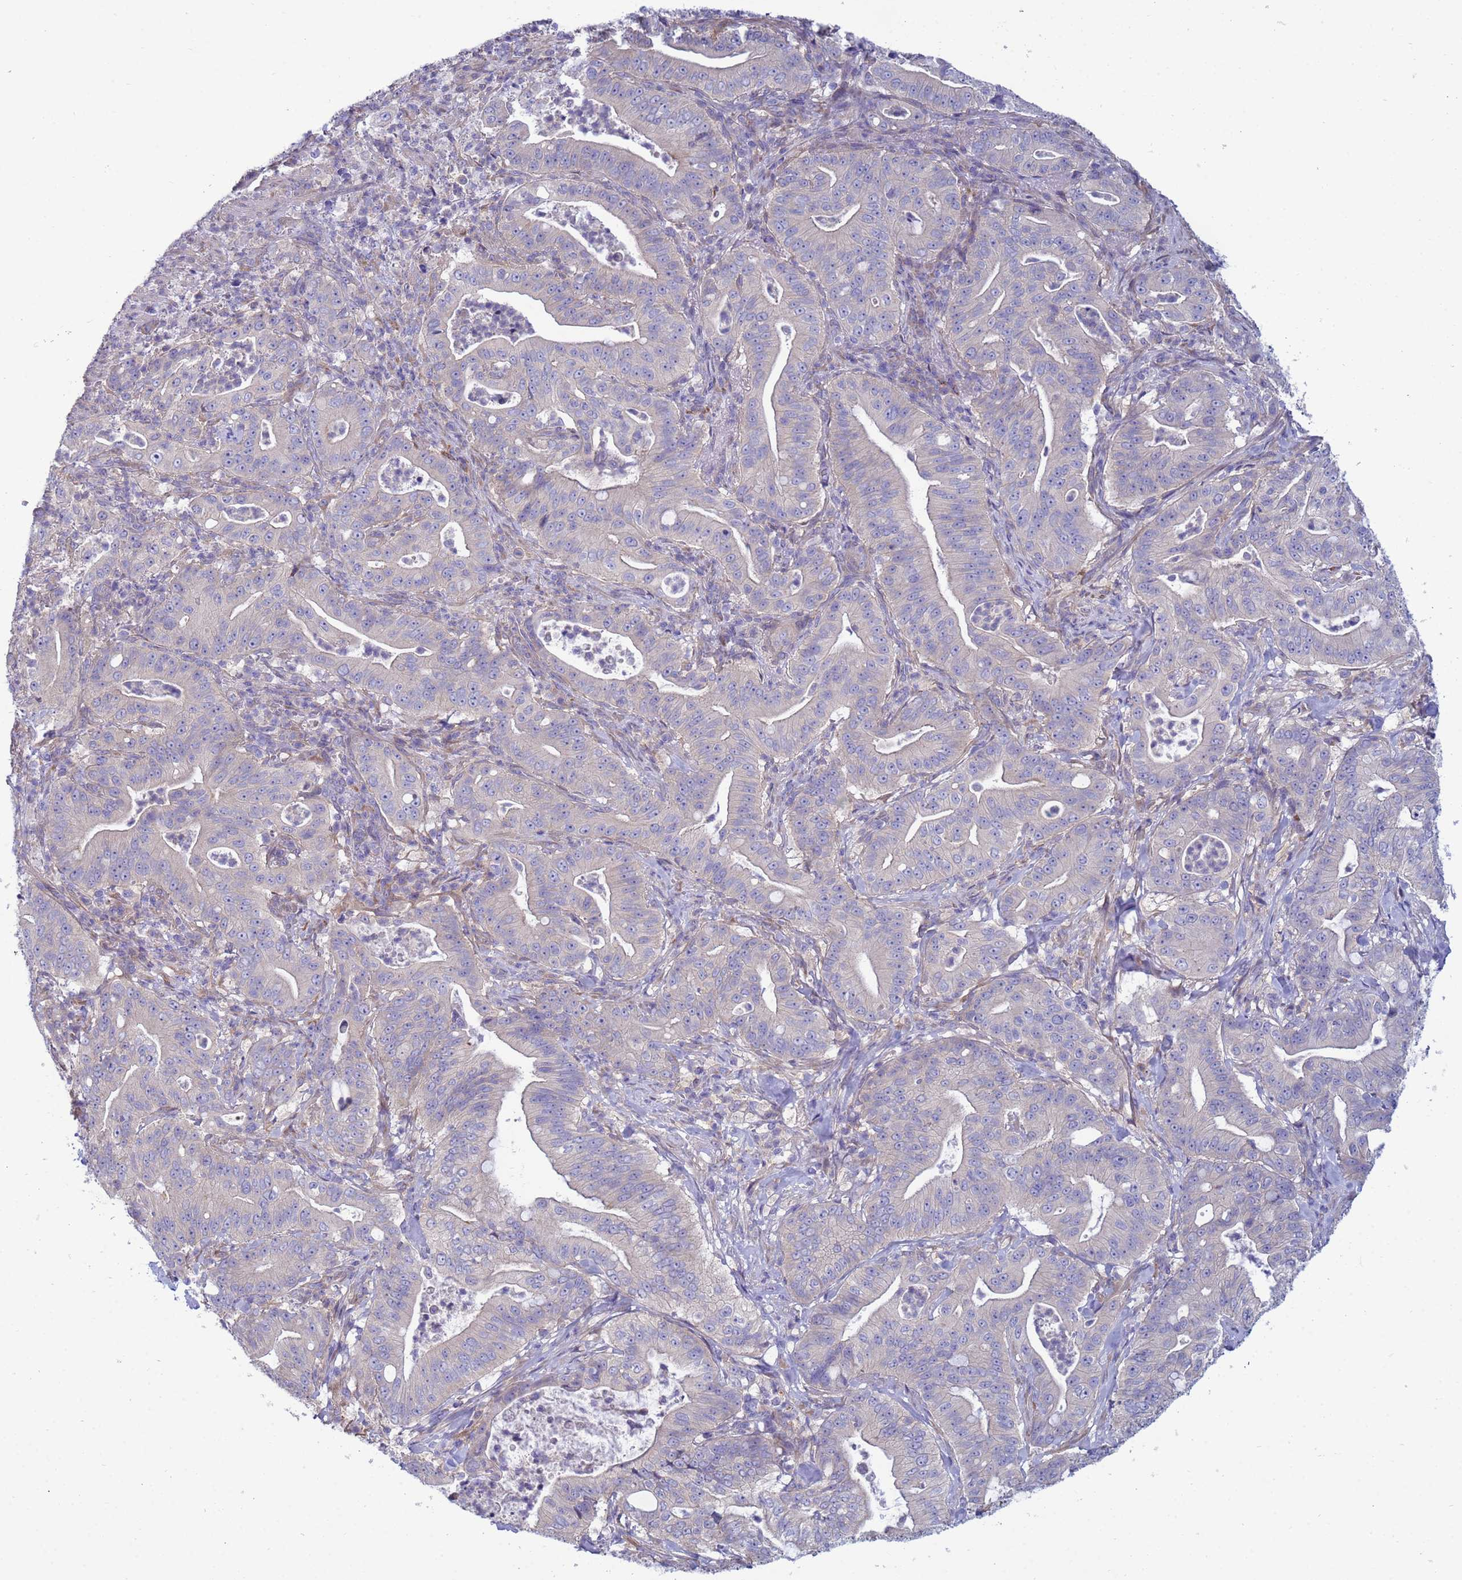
{"staining": {"intensity": "negative", "quantity": "none", "location": "none"}, "tissue": "pancreatic cancer", "cell_type": "Tumor cells", "image_type": "cancer", "snomed": [{"axis": "morphology", "description": "Adenocarcinoma, NOS"}, {"axis": "topography", "description": "Pancreas"}], "caption": "IHC image of neoplastic tissue: human pancreatic cancer (adenocarcinoma) stained with DAB shows no significant protein staining in tumor cells.", "gene": "TRPC6", "patient": {"sex": "male", "age": 71}}